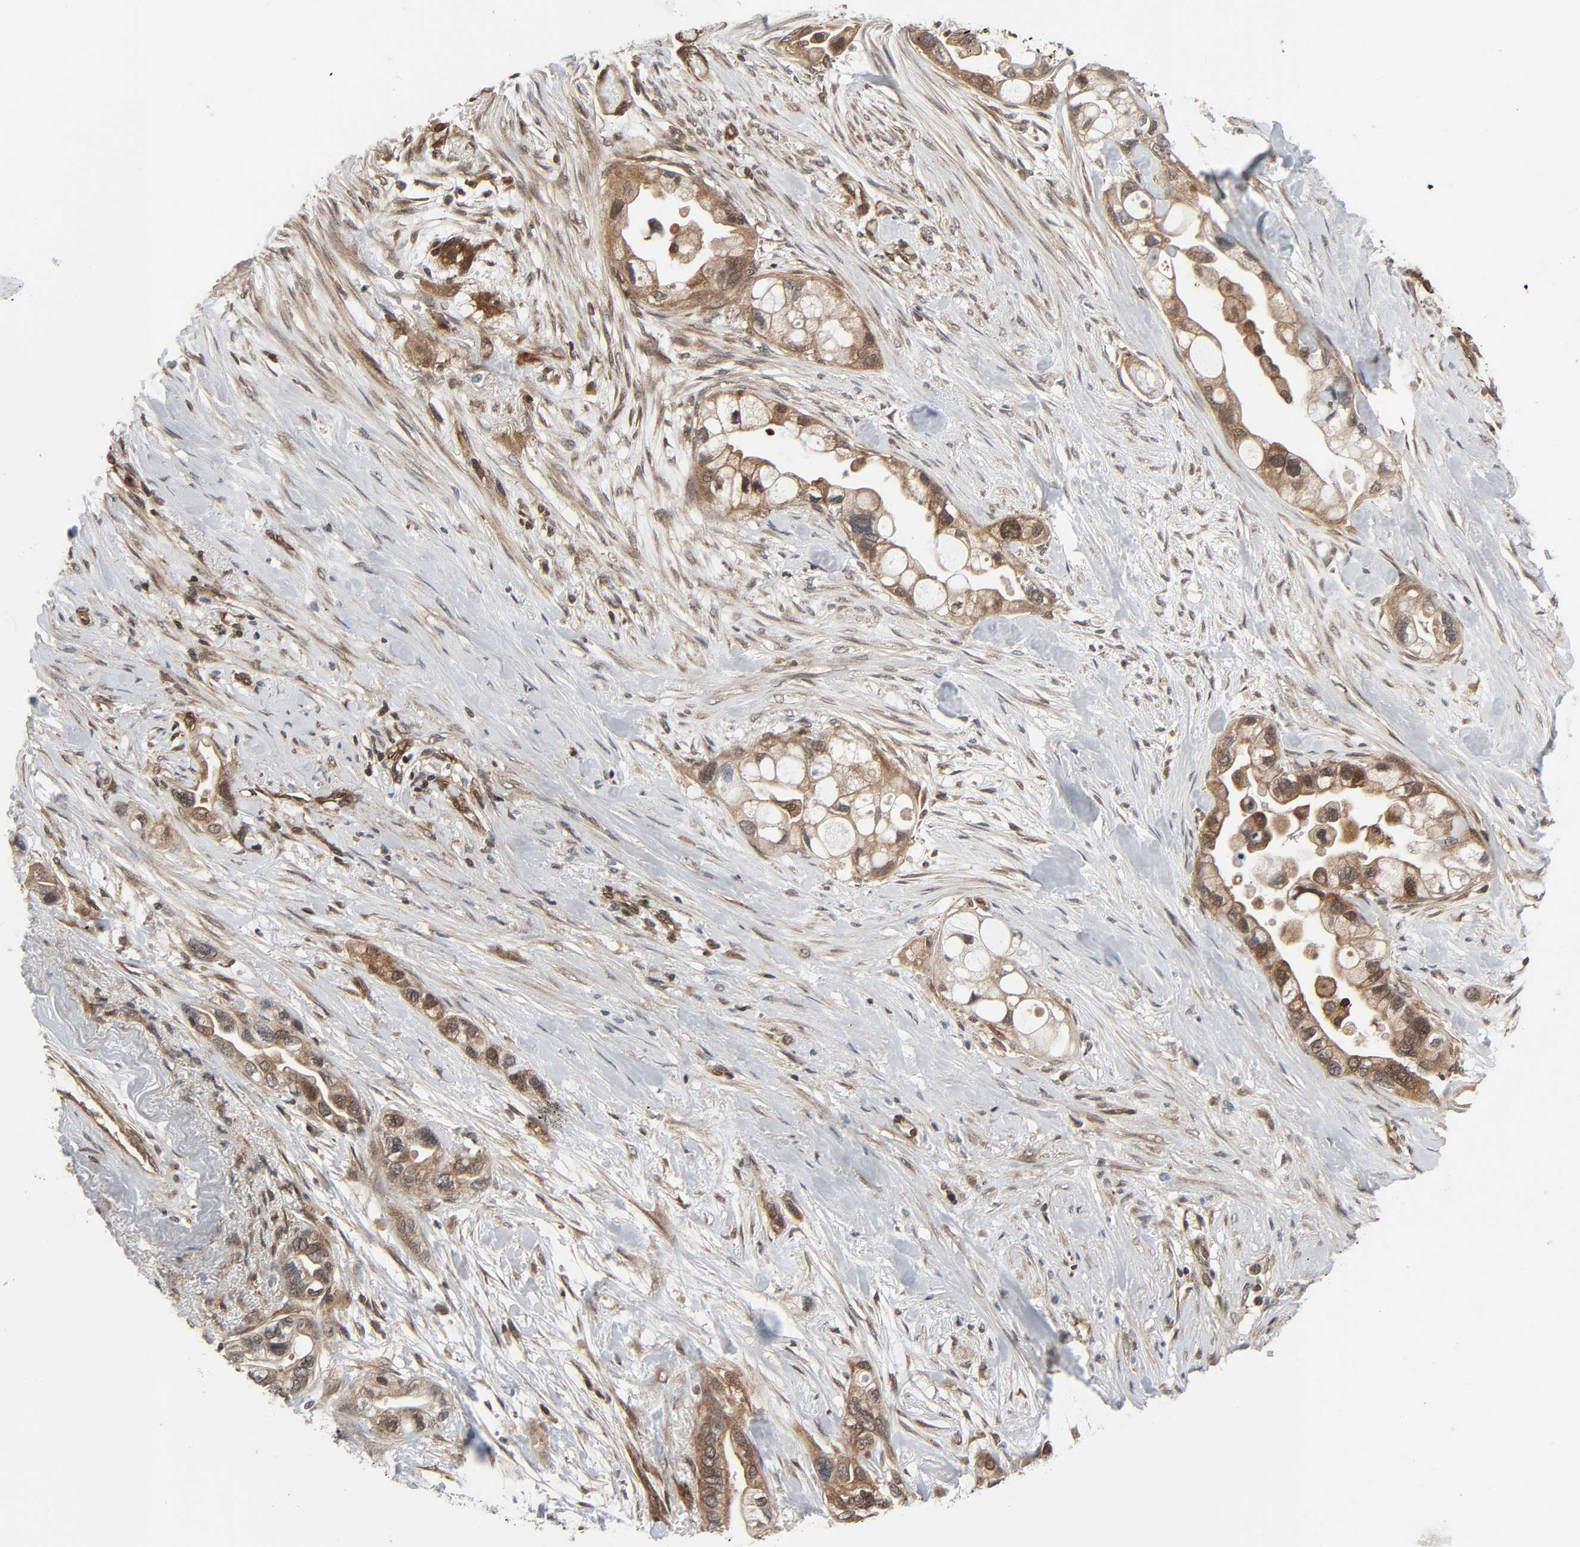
{"staining": {"intensity": "strong", "quantity": ">75%", "location": "cytoplasmic/membranous,nuclear"}, "tissue": "pancreatic cancer", "cell_type": "Tumor cells", "image_type": "cancer", "snomed": [{"axis": "morphology", "description": "Adenocarcinoma, NOS"}, {"axis": "topography", "description": "Pancreas"}], "caption": "Strong cytoplasmic/membranous and nuclear expression is appreciated in approximately >75% of tumor cells in pancreatic cancer.", "gene": "GSK3A", "patient": {"sex": "female", "age": 77}}